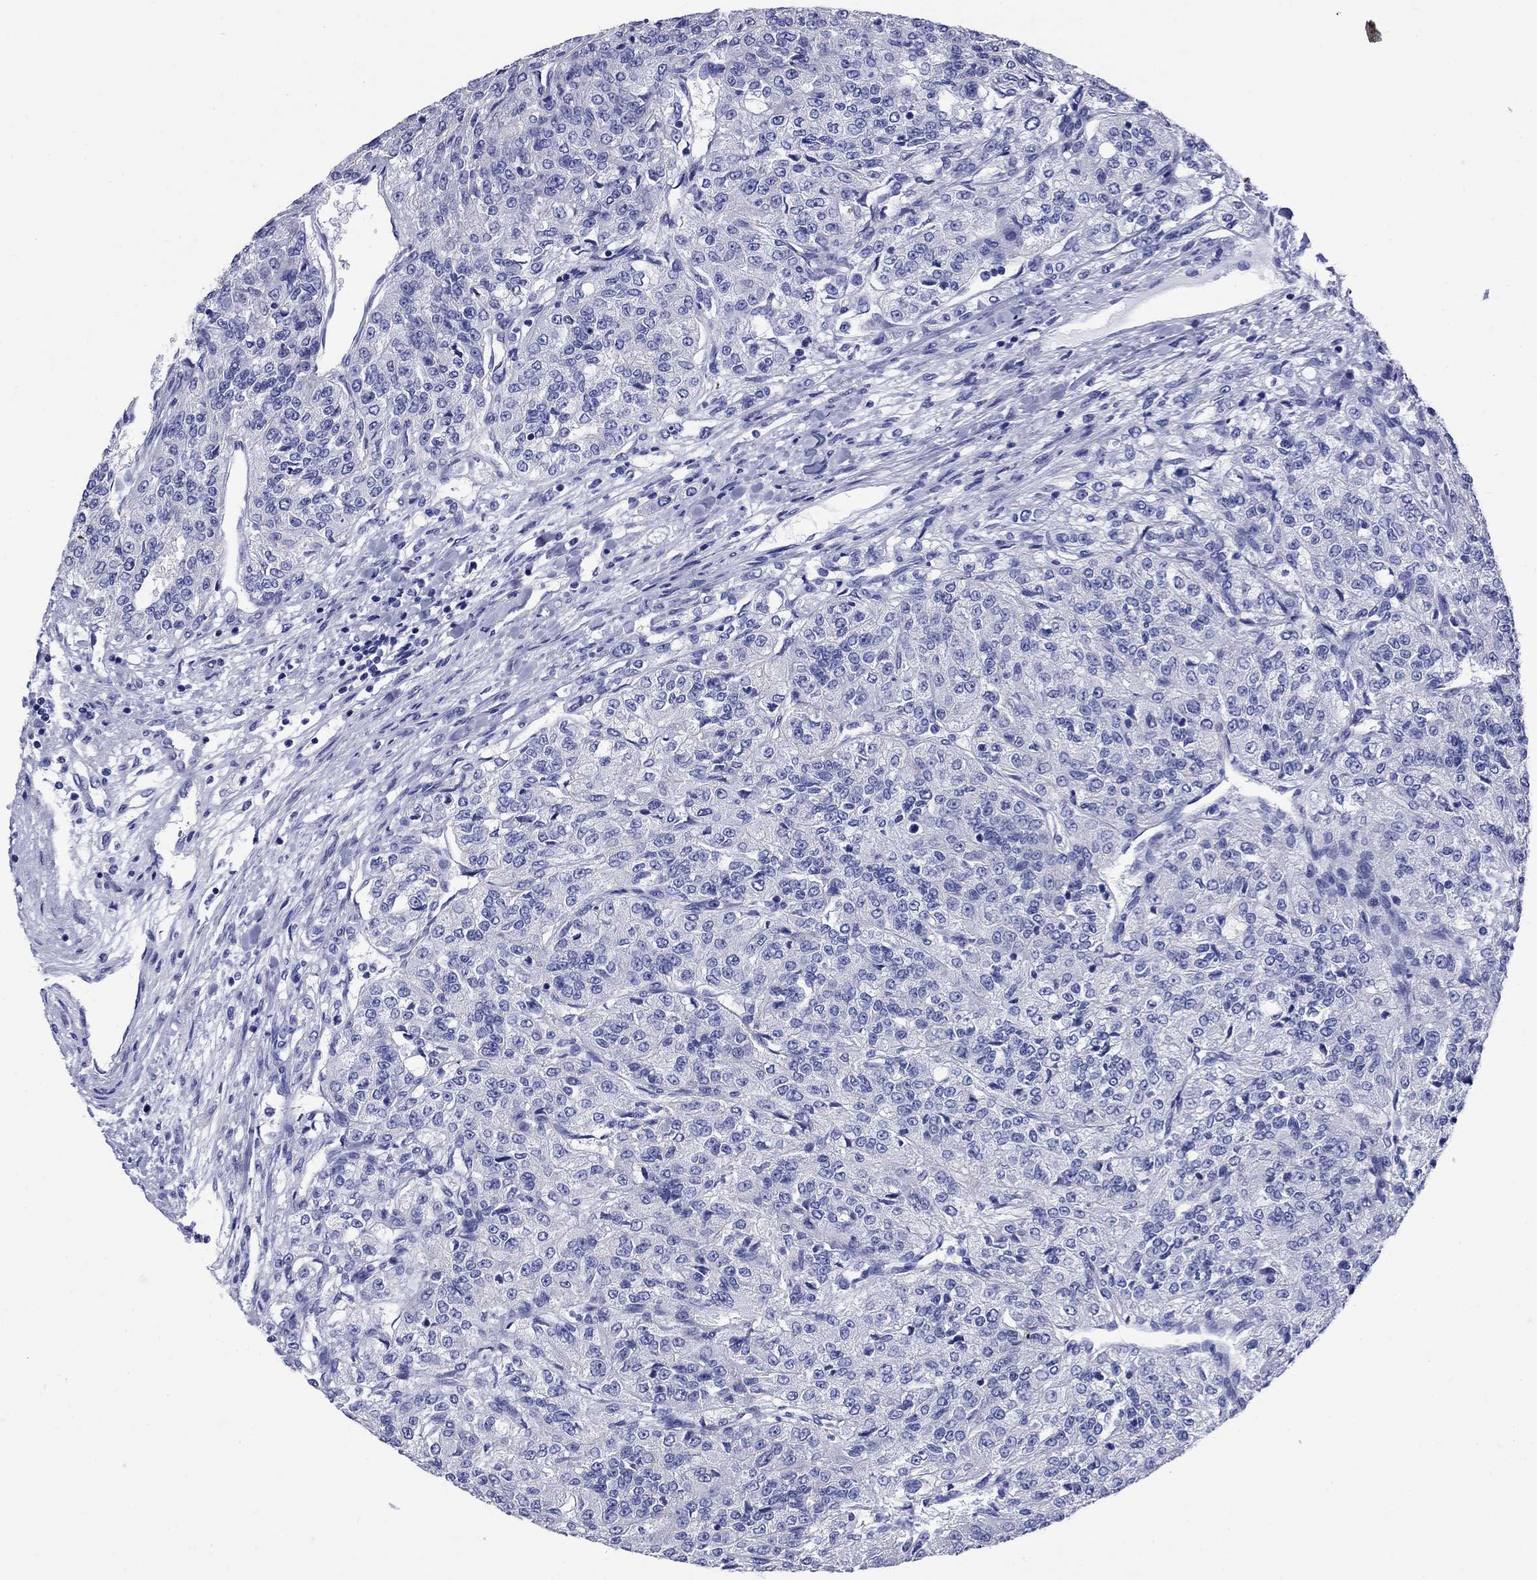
{"staining": {"intensity": "negative", "quantity": "none", "location": "none"}, "tissue": "renal cancer", "cell_type": "Tumor cells", "image_type": "cancer", "snomed": [{"axis": "morphology", "description": "Adenocarcinoma, NOS"}, {"axis": "topography", "description": "Kidney"}], "caption": "DAB immunohistochemical staining of human renal adenocarcinoma shows no significant staining in tumor cells.", "gene": "SLC1A2", "patient": {"sex": "female", "age": 63}}